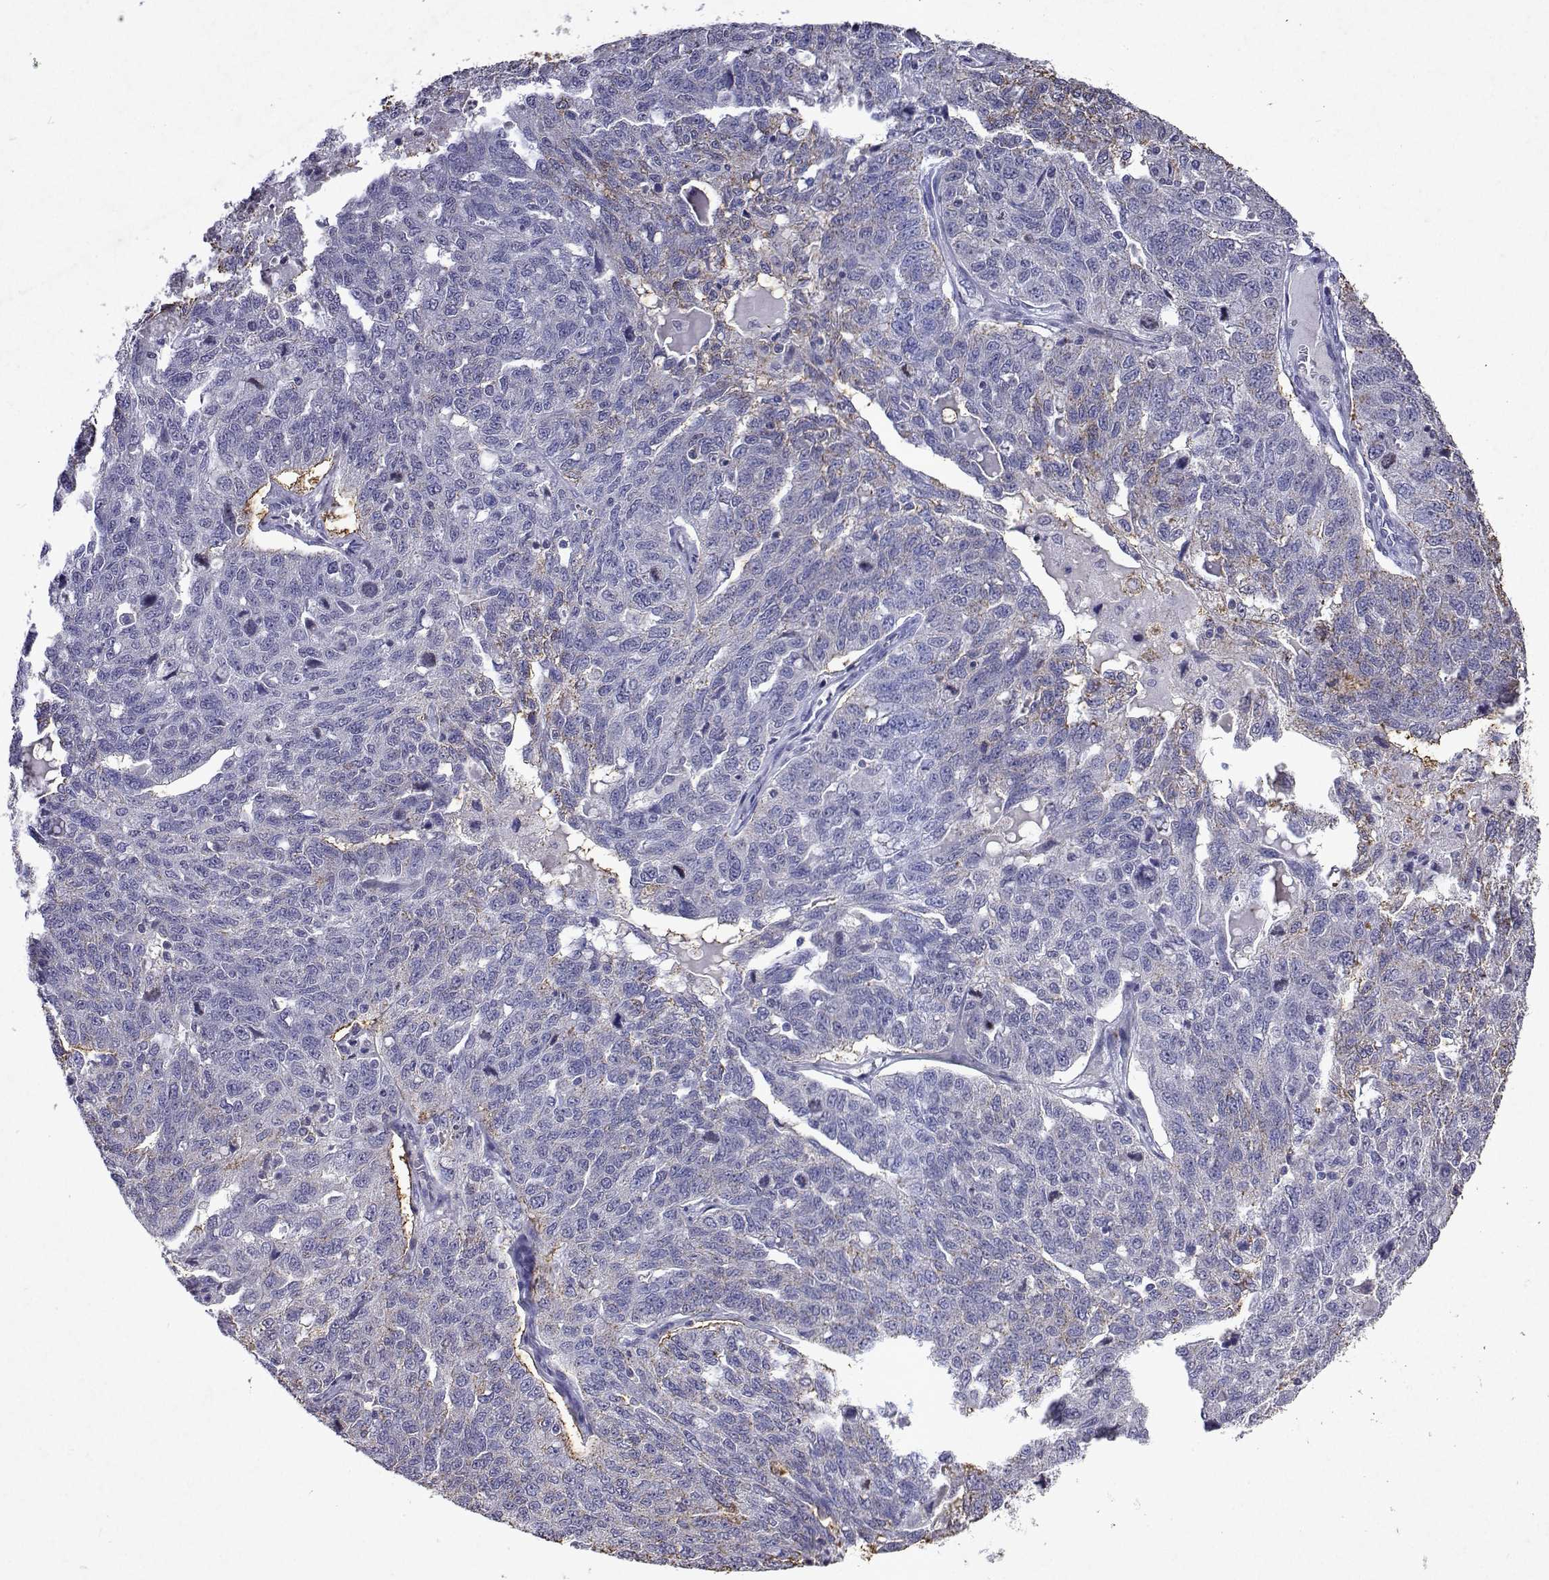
{"staining": {"intensity": "negative", "quantity": "none", "location": "none"}, "tissue": "ovarian cancer", "cell_type": "Tumor cells", "image_type": "cancer", "snomed": [{"axis": "morphology", "description": "Cystadenocarcinoma, serous, NOS"}, {"axis": "topography", "description": "Ovary"}], "caption": "Tumor cells are negative for brown protein staining in ovarian serous cystadenocarcinoma. (DAB (3,3'-diaminobenzidine) immunohistochemistry visualized using brightfield microscopy, high magnification).", "gene": "DUSP28", "patient": {"sex": "female", "age": 71}}